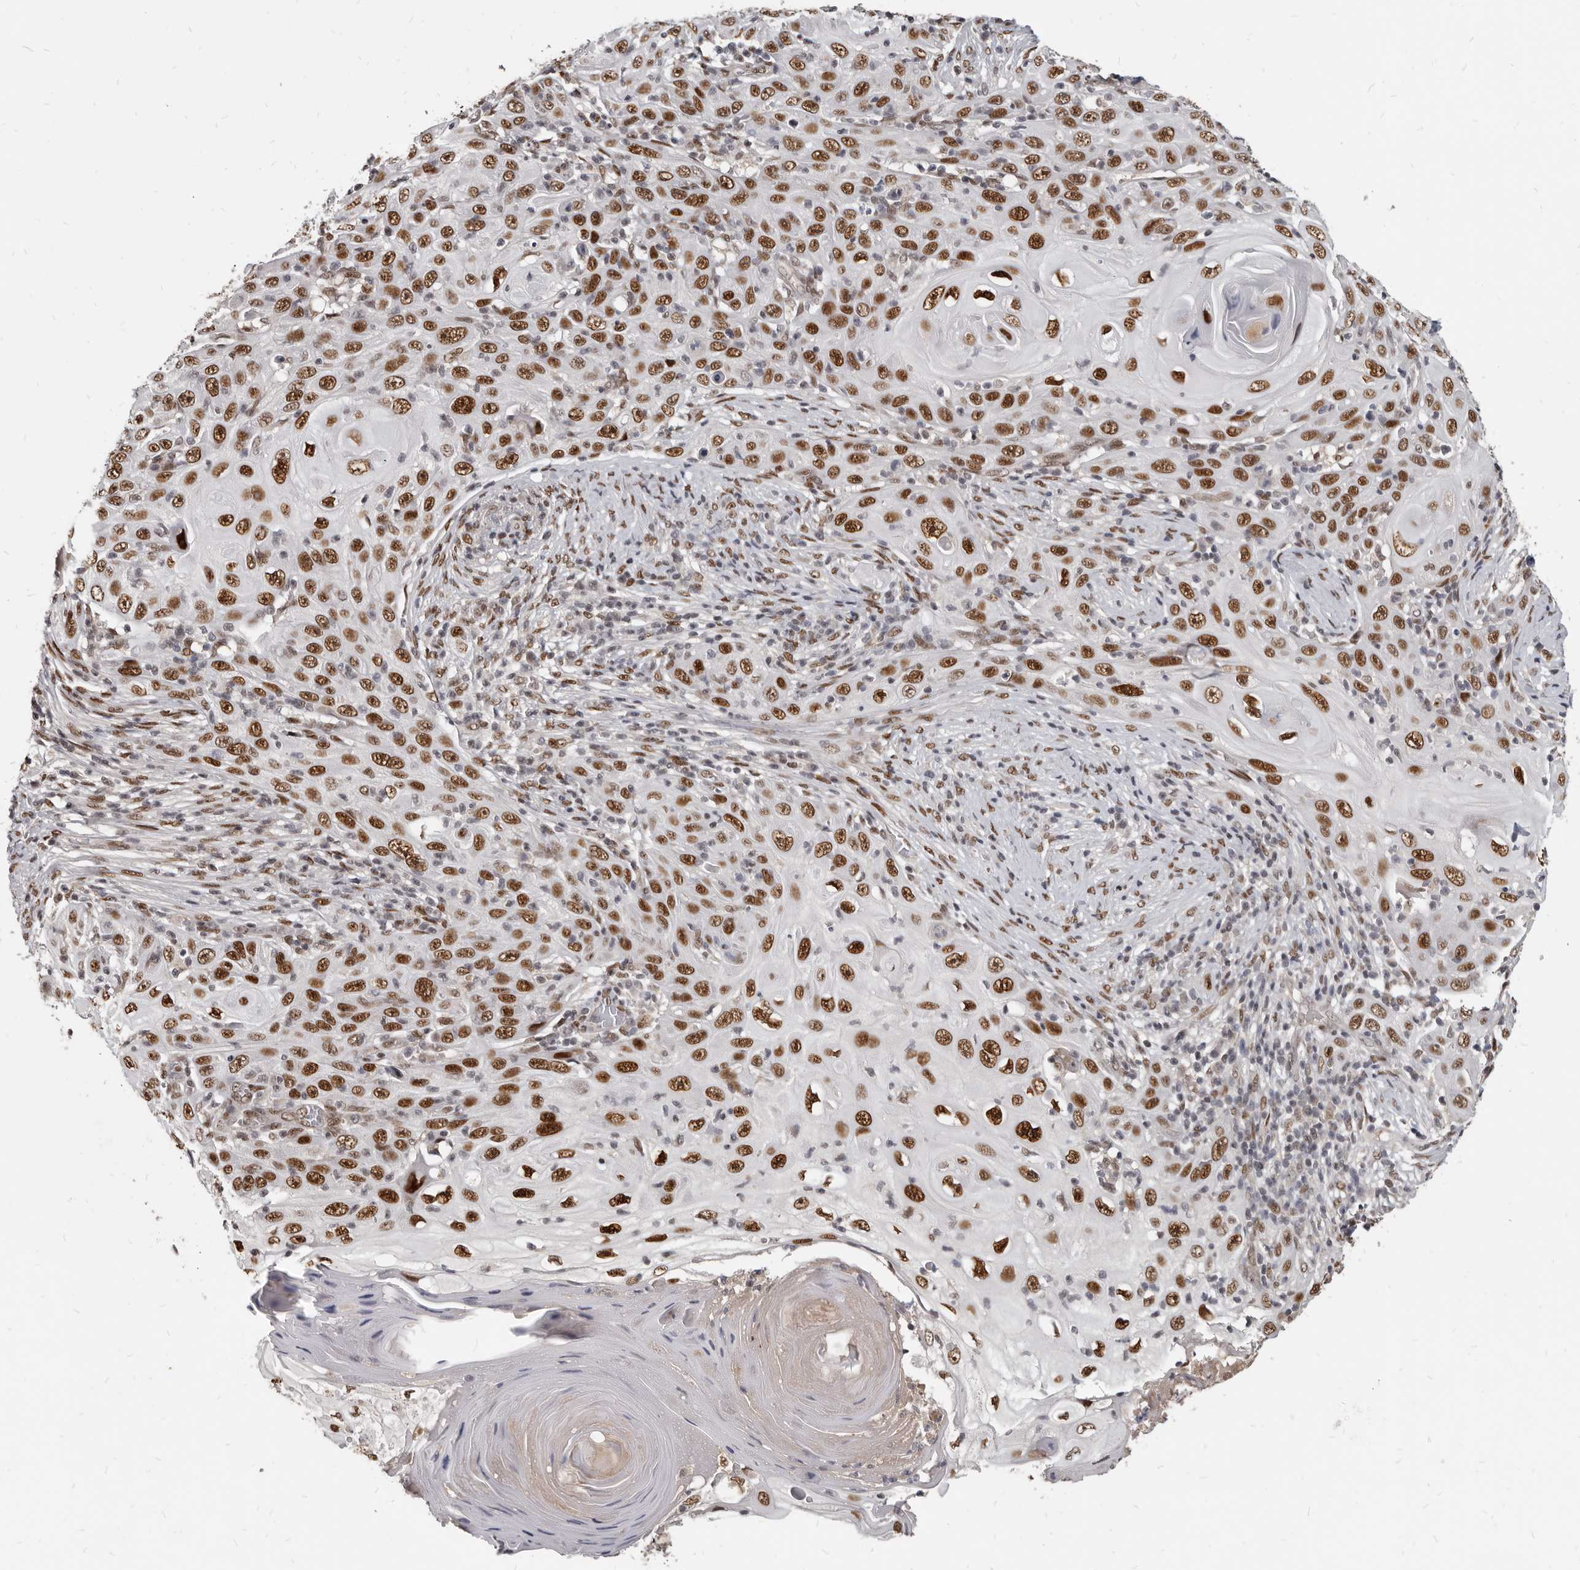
{"staining": {"intensity": "strong", "quantity": ">75%", "location": "nuclear"}, "tissue": "skin cancer", "cell_type": "Tumor cells", "image_type": "cancer", "snomed": [{"axis": "morphology", "description": "Squamous cell carcinoma, NOS"}, {"axis": "topography", "description": "Skin"}], "caption": "A high amount of strong nuclear expression is appreciated in approximately >75% of tumor cells in squamous cell carcinoma (skin) tissue.", "gene": "ATF5", "patient": {"sex": "female", "age": 88}}